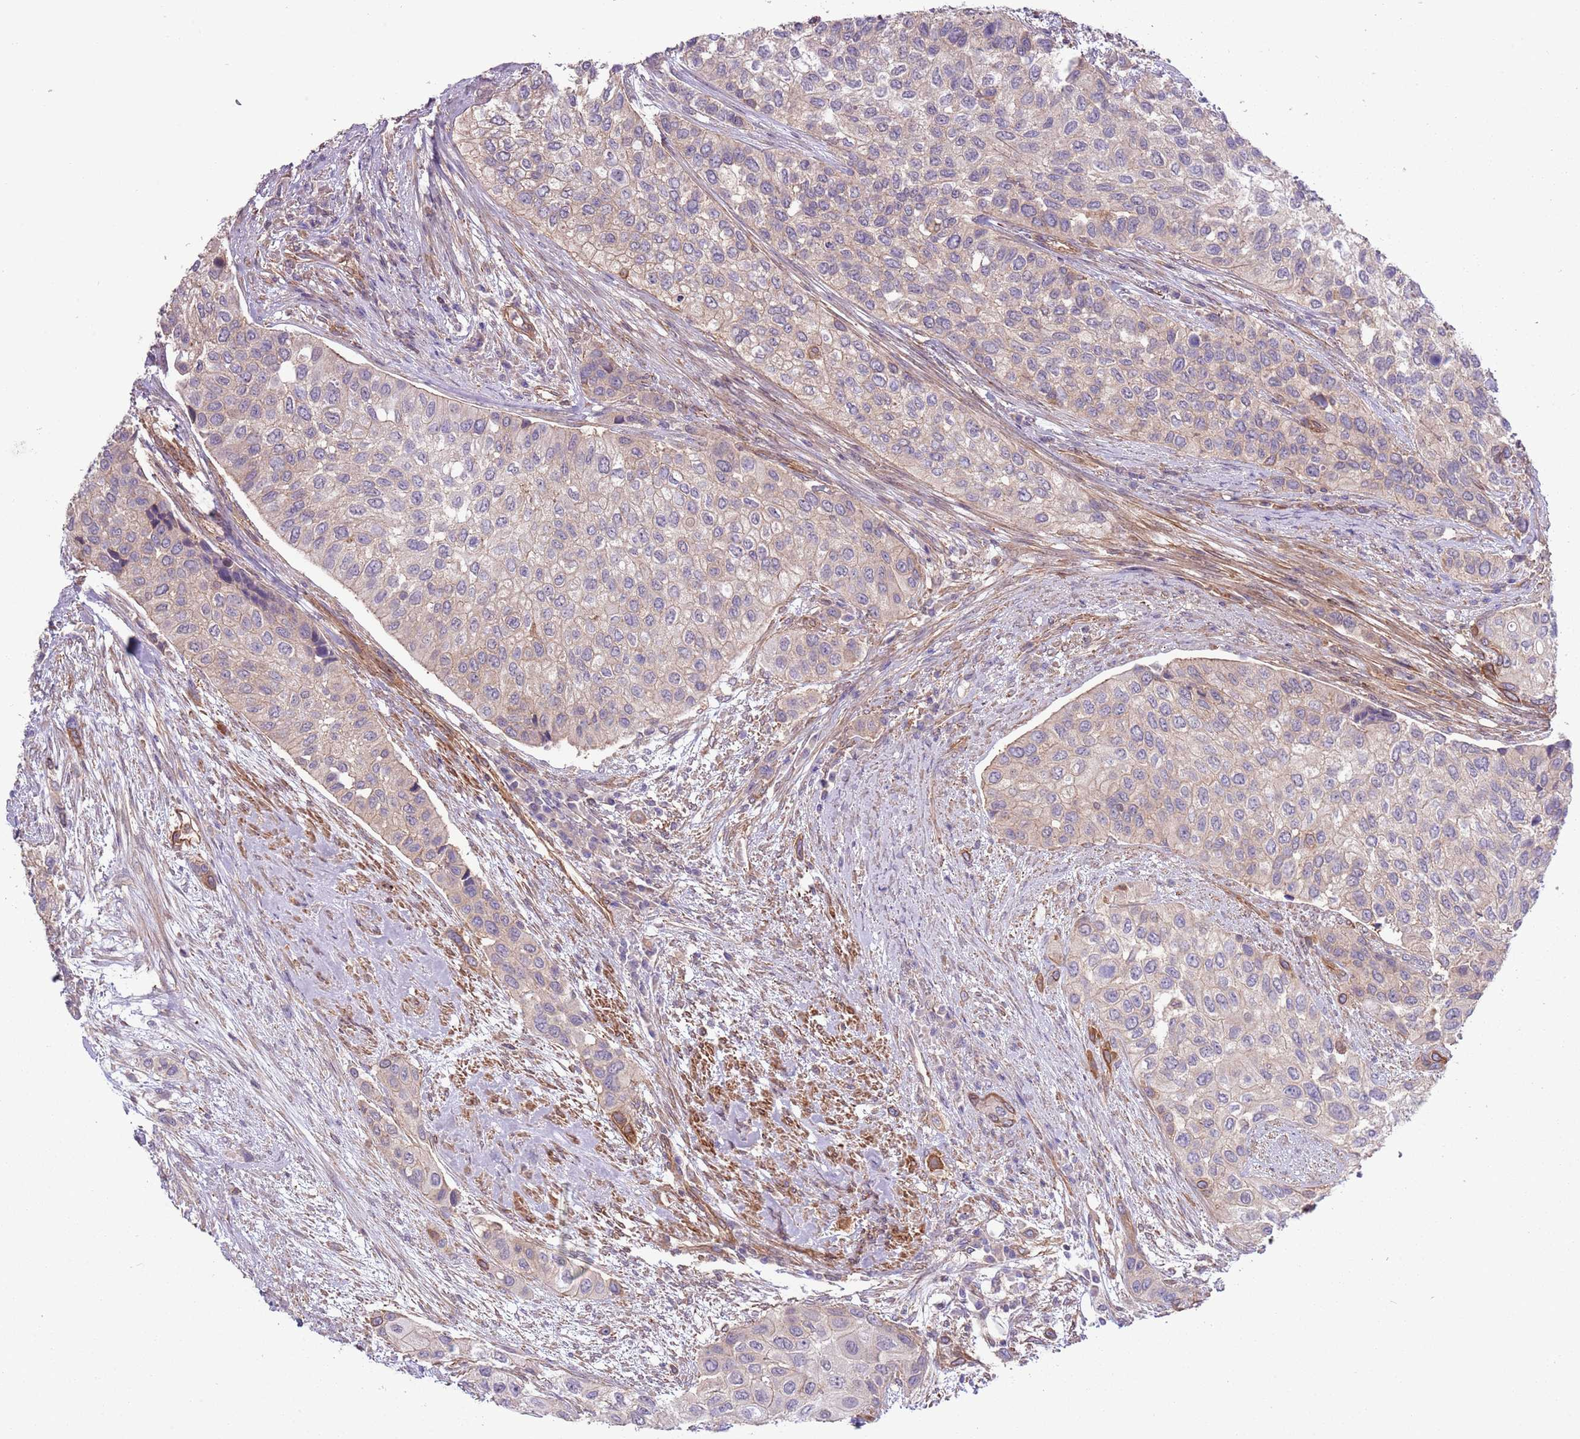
{"staining": {"intensity": "weak", "quantity": "<25%", "location": "cytoplasmic/membranous"}, "tissue": "urothelial cancer", "cell_type": "Tumor cells", "image_type": "cancer", "snomed": [{"axis": "morphology", "description": "Normal tissue, NOS"}, {"axis": "morphology", "description": "Urothelial carcinoma, High grade"}, {"axis": "topography", "description": "Vascular tissue"}, {"axis": "topography", "description": "Urinary bladder"}], "caption": "DAB (3,3'-diaminobenzidine) immunohistochemical staining of human urothelial cancer exhibits no significant staining in tumor cells. The staining is performed using DAB brown chromogen with nuclei counter-stained in using hematoxylin.", "gene": "LPIN2", "patient": {"sex": "female", "age": 56}}